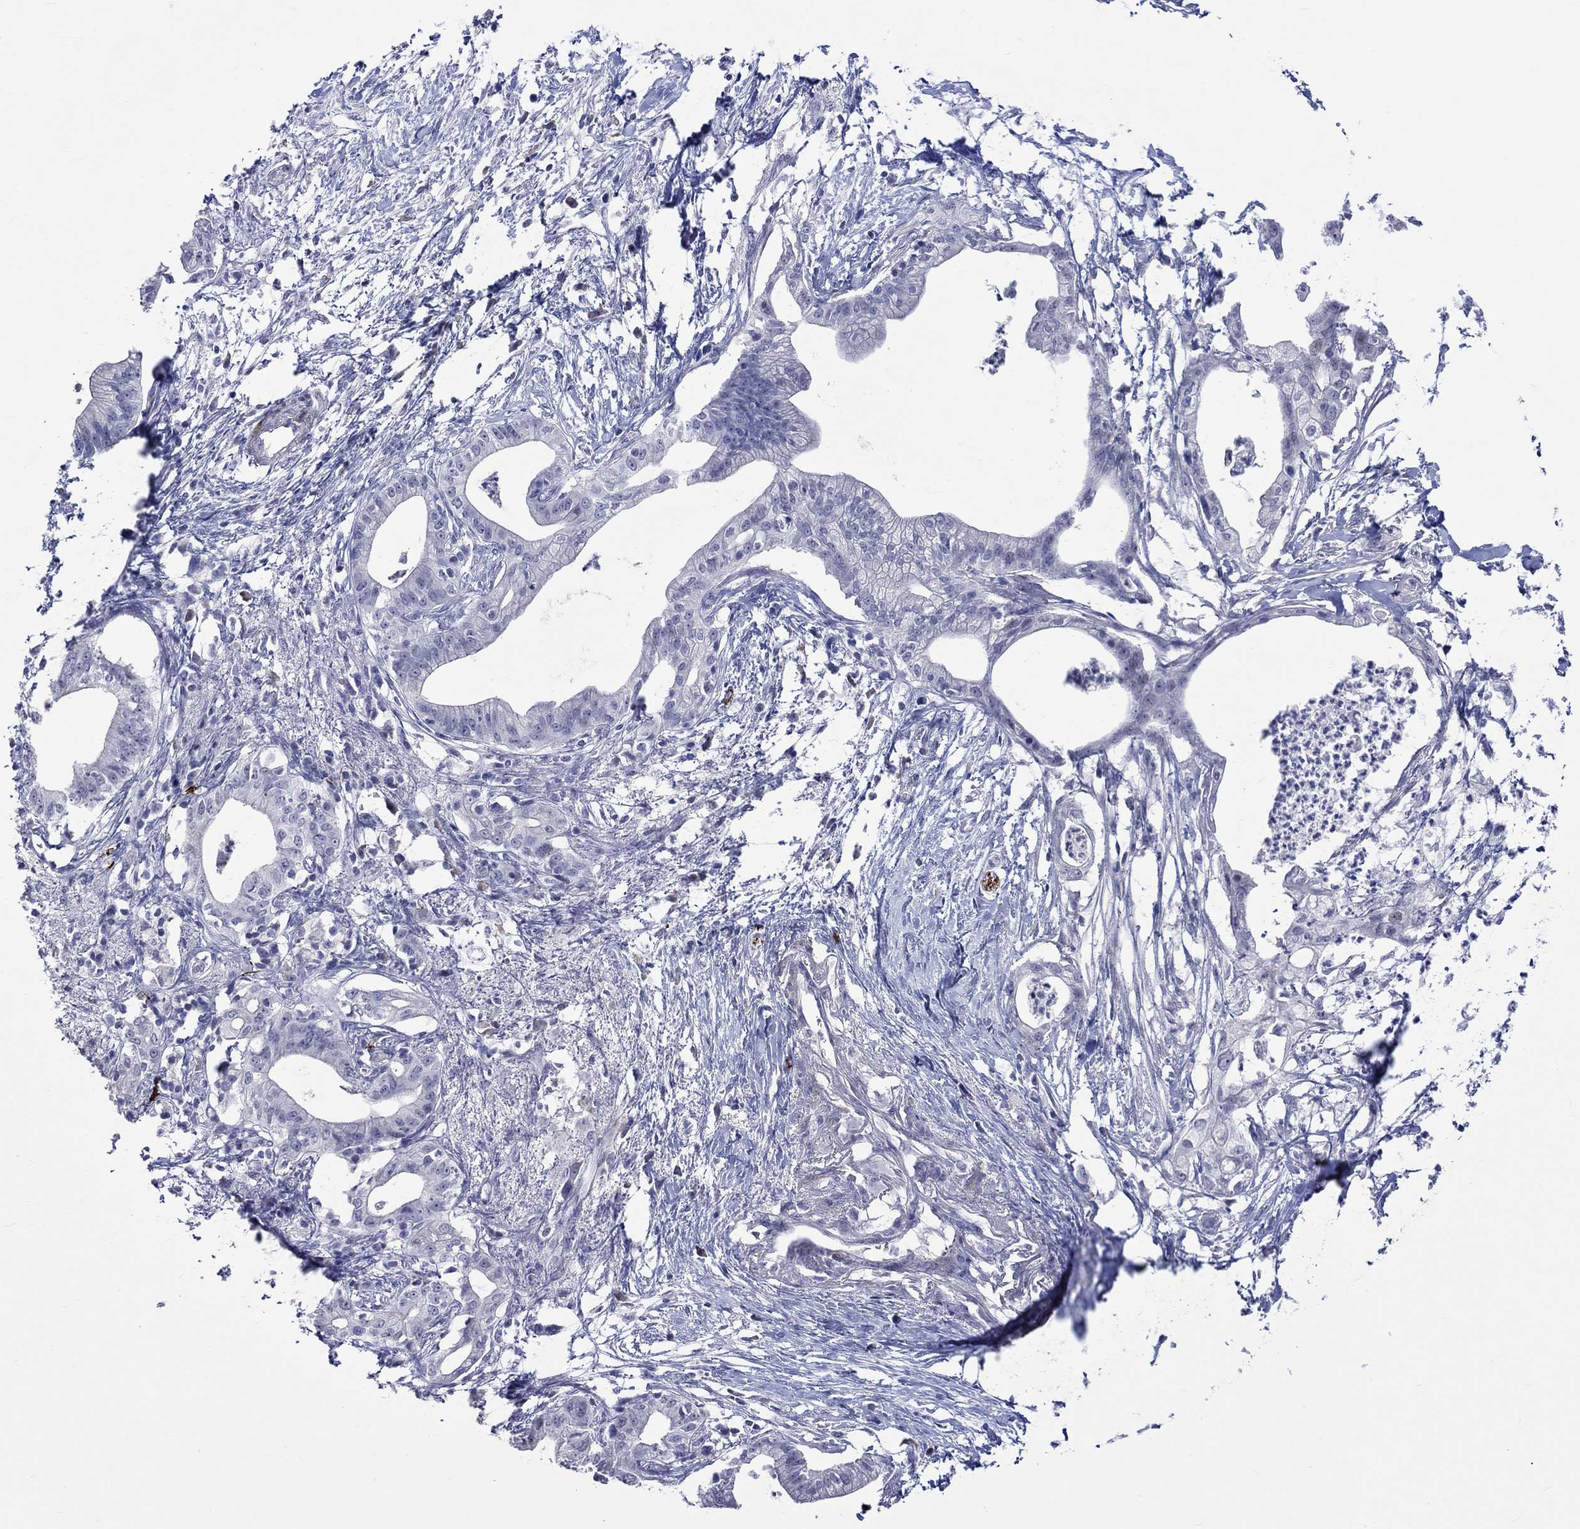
{"staining": {"intensity": "negative", "quantity": "none", "location": "none"}, "tissue": "pancreatic cancer", "cell_type": "Tumor cells", "image_type": "cancer", "snomed": [{"axis": "morphology", "description": "Normal tissue, NOS"}, {"axis": "morphology", "description": "Adenocarcinoma, NOS"}, {"axis": "topography", "description": "Pancreas"}], "caption": "An immunohistochemistry histopathology image of pancreatic adenocarcinoma is shown. There is no staining in tumor cells of pancreatic adenocarcinoma.", "gene": "CRYAB", "patient": {"sex": "female", "age": 58}}